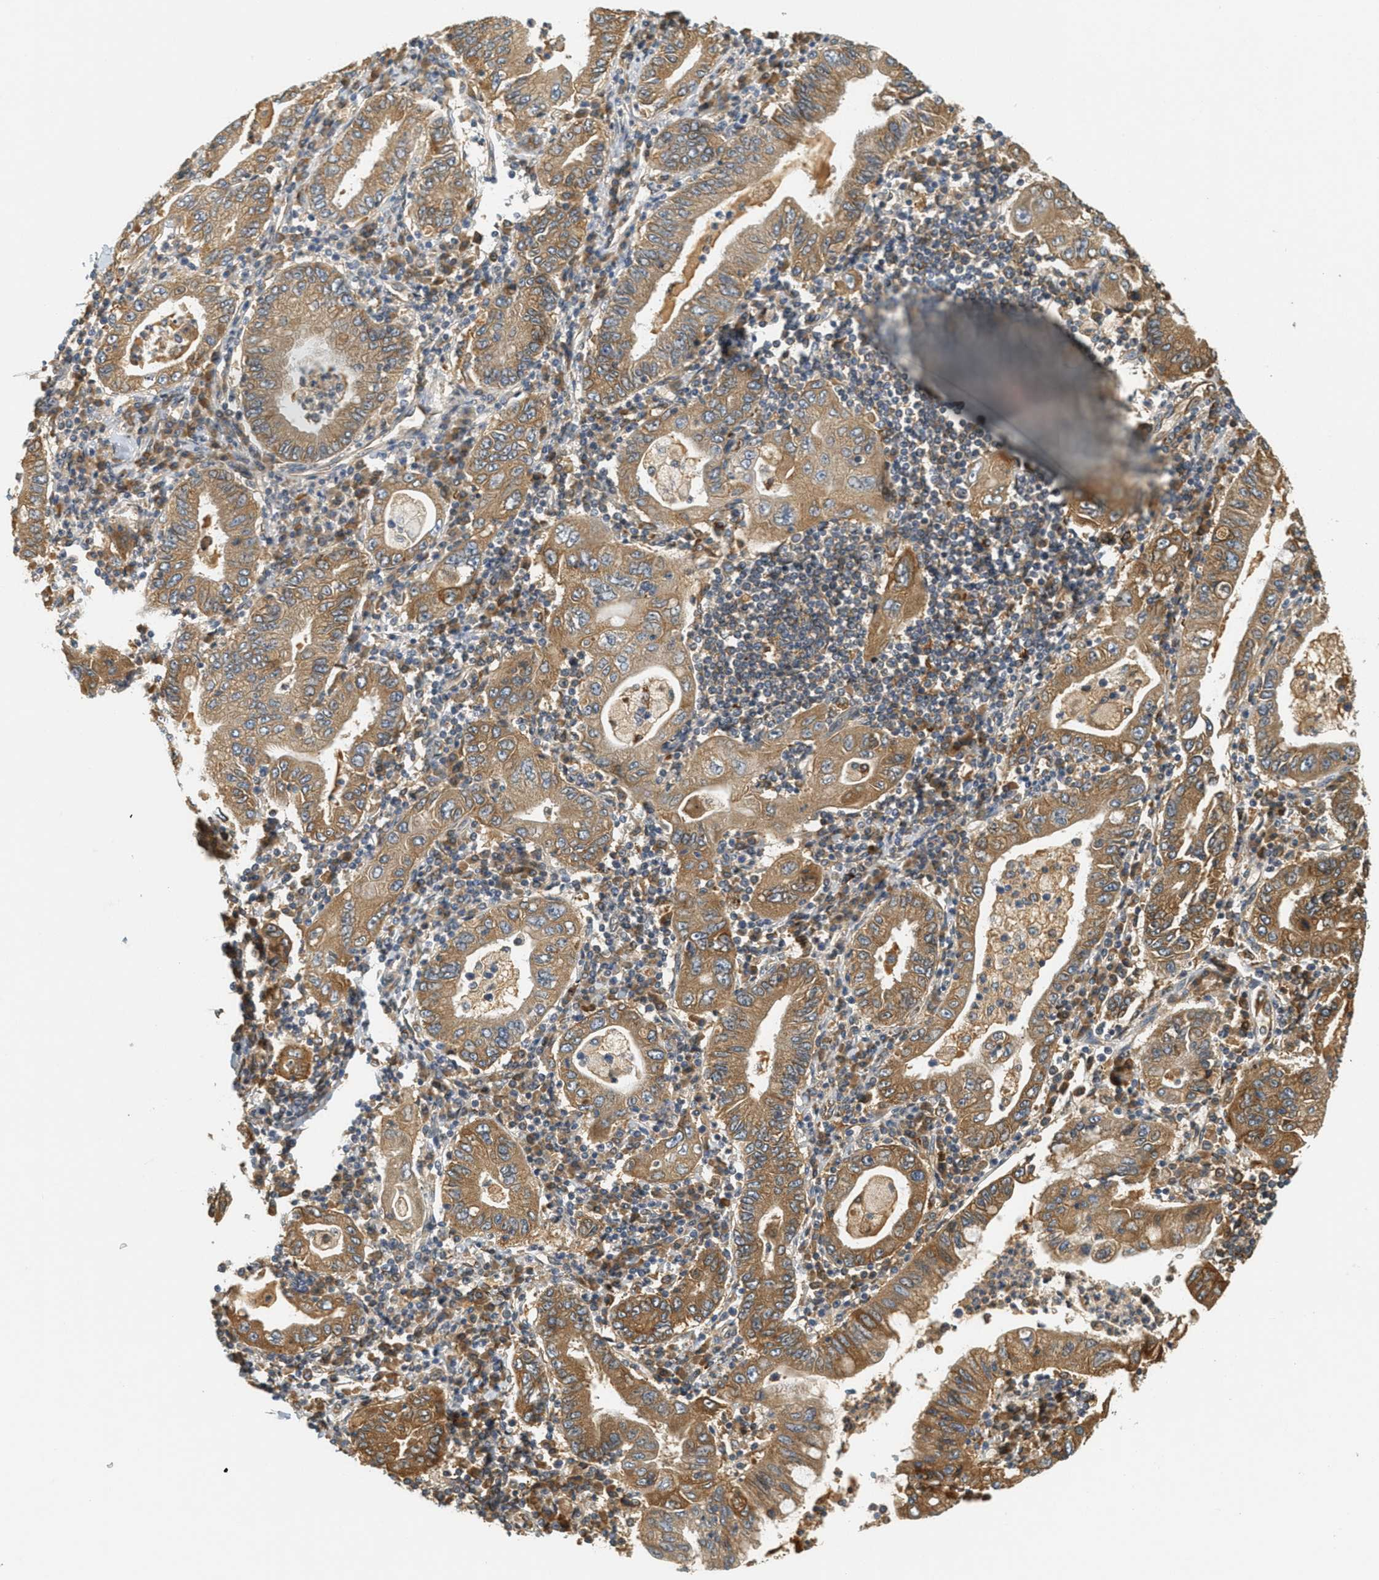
{"staining": {"intensity": "moderate", "quantity": ">75%", "location": "cytoplasmic/membranous"}, "tissue": "stomach cancer", "cell_type": "Tumor cells", "image_type": "cancer", "snomed": [{"axis": "morphology", "description": "Normal tissue, NOS"}, {"axis": "morphology", "description": "Adenocarcinoma, NOS"}, {"axis": "topography", "description": "Esophagus"}, {"axis": "topography", "description": "Stomach, upper"}, {"axis": "topography", "description": "Peripheral nerve tissue"}], "caption": "Stomach cancer (adenocarcinoma) stained with DAB immunohistochemistry (IHC) shows medium levels of moderate cytoplasmic/membranous expression in about >75% of tumor cells. (DAB (3,3'-diaminobenzidine) IHC with brightfield microscopy, high magnification).", "gene": "PDK1", "patient": {"sex": "male", "age": 62}}